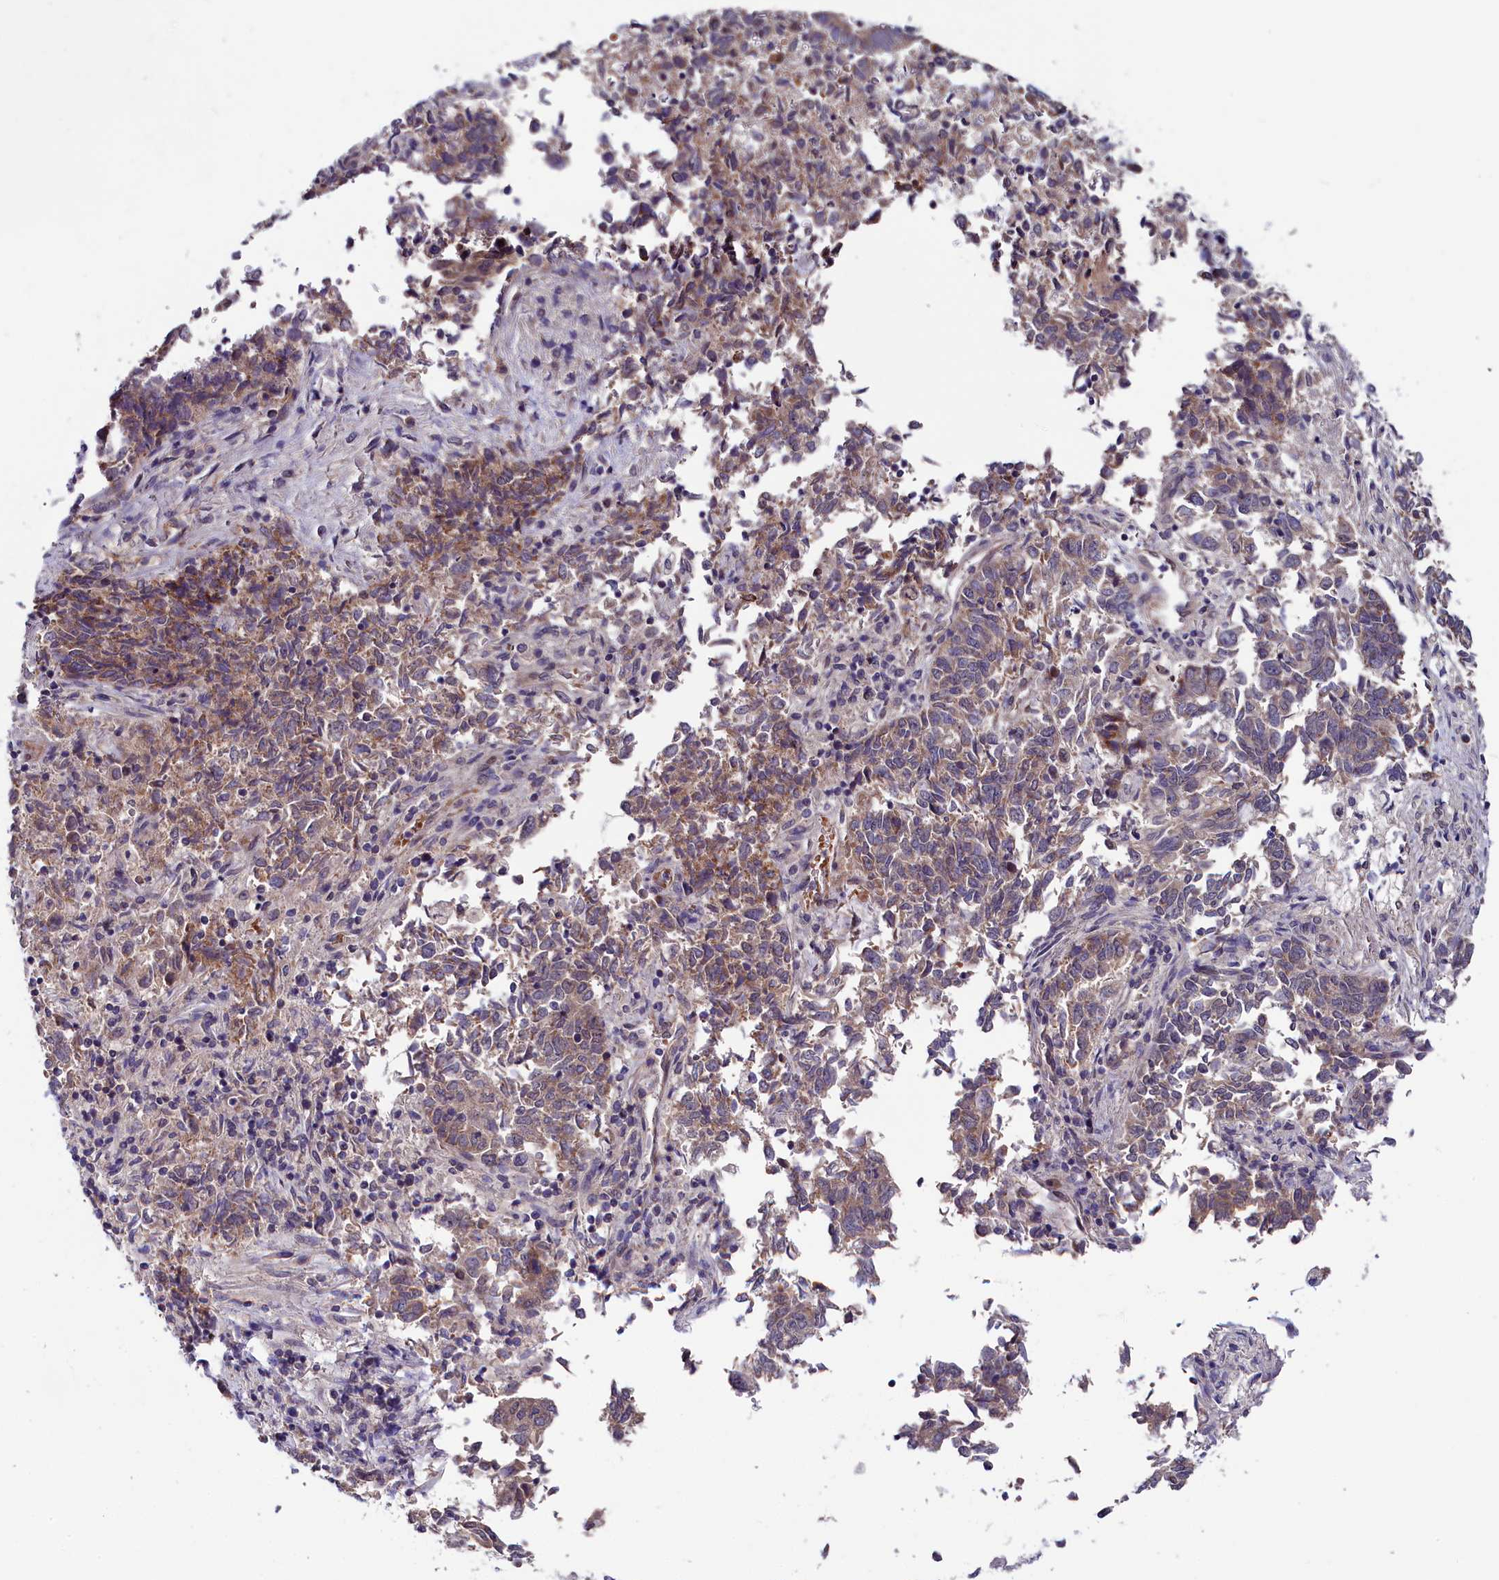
{"staining": {"intensity": "weak", "quantity": ">75%", "location": "cytoplasmic/membranous"}, "tissue": "endometrial cancer", "cell_type": "Tumor cells", "image_type": "cancer", "snomed": [{"axis": "morphology", "description": "Adenocarcinoma, NOS"}, {"axis": "topography", "description": "Endometrium"}], "caption": "Endometrial cancer was stained to show a protein in brown. There is low levels of weak cytoplasmic/membranous staining in about >75% of tumor cells.", "gene": "SLC39A6", "patient": {"sex": "female", "age": 80}}